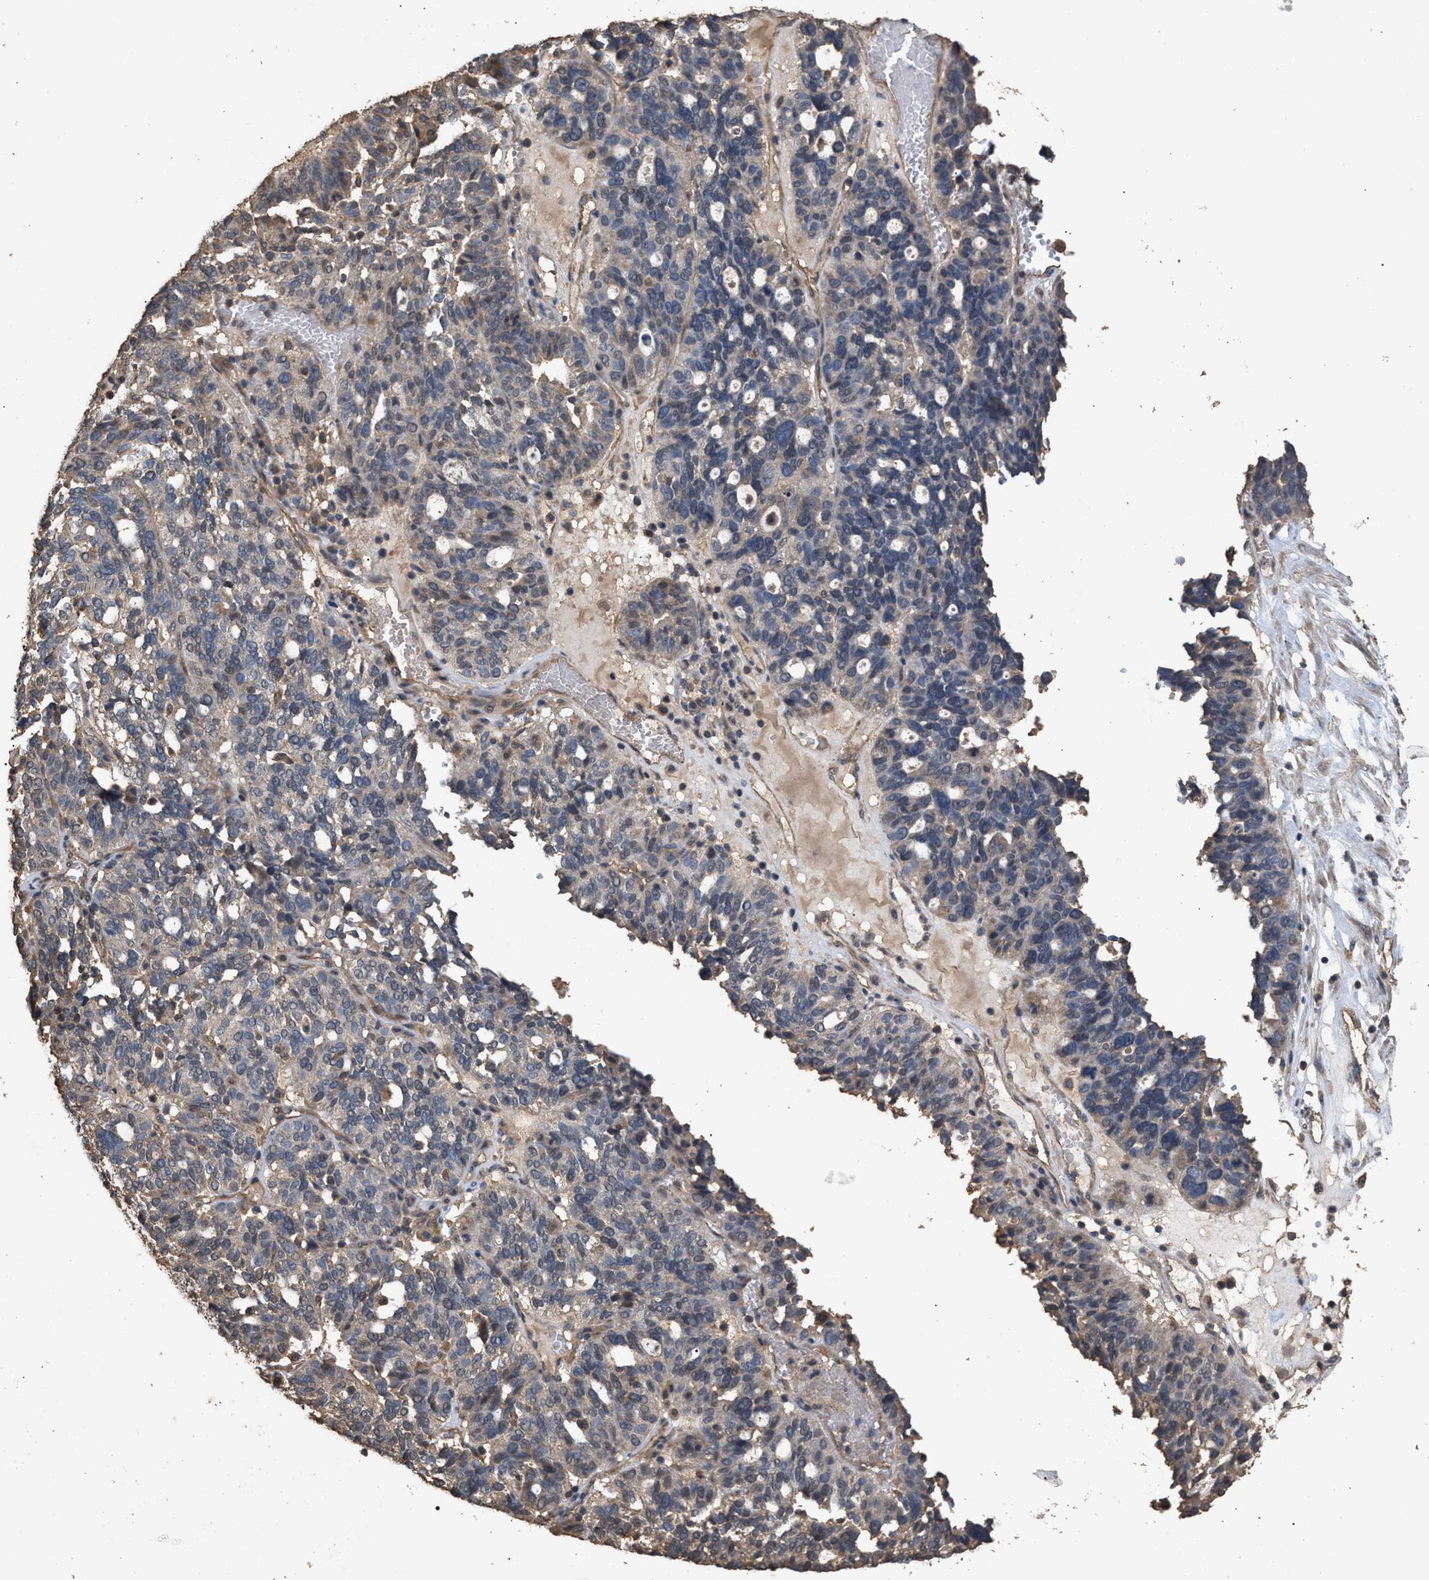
{"staining": {"intensity": "weak", "quantity": "<25%", "location": "cytoplasmic/membranous"}, "tissue": "ovarian cancer", "cell_type": "Tumor cells", "image_type": "cancer", "snomed": [{"axis": "morphology", "description": "Cystadenocarcinoma, serous, NOS"}, {"axis": "topography", "description": "Ovary"}], "caption": "Image shows no significant protein expression in tumor cells of ovarian serous cystadenocarcinoma.", "gene": "HTRA3", "patient": {"sex": "female", "age": 59}}